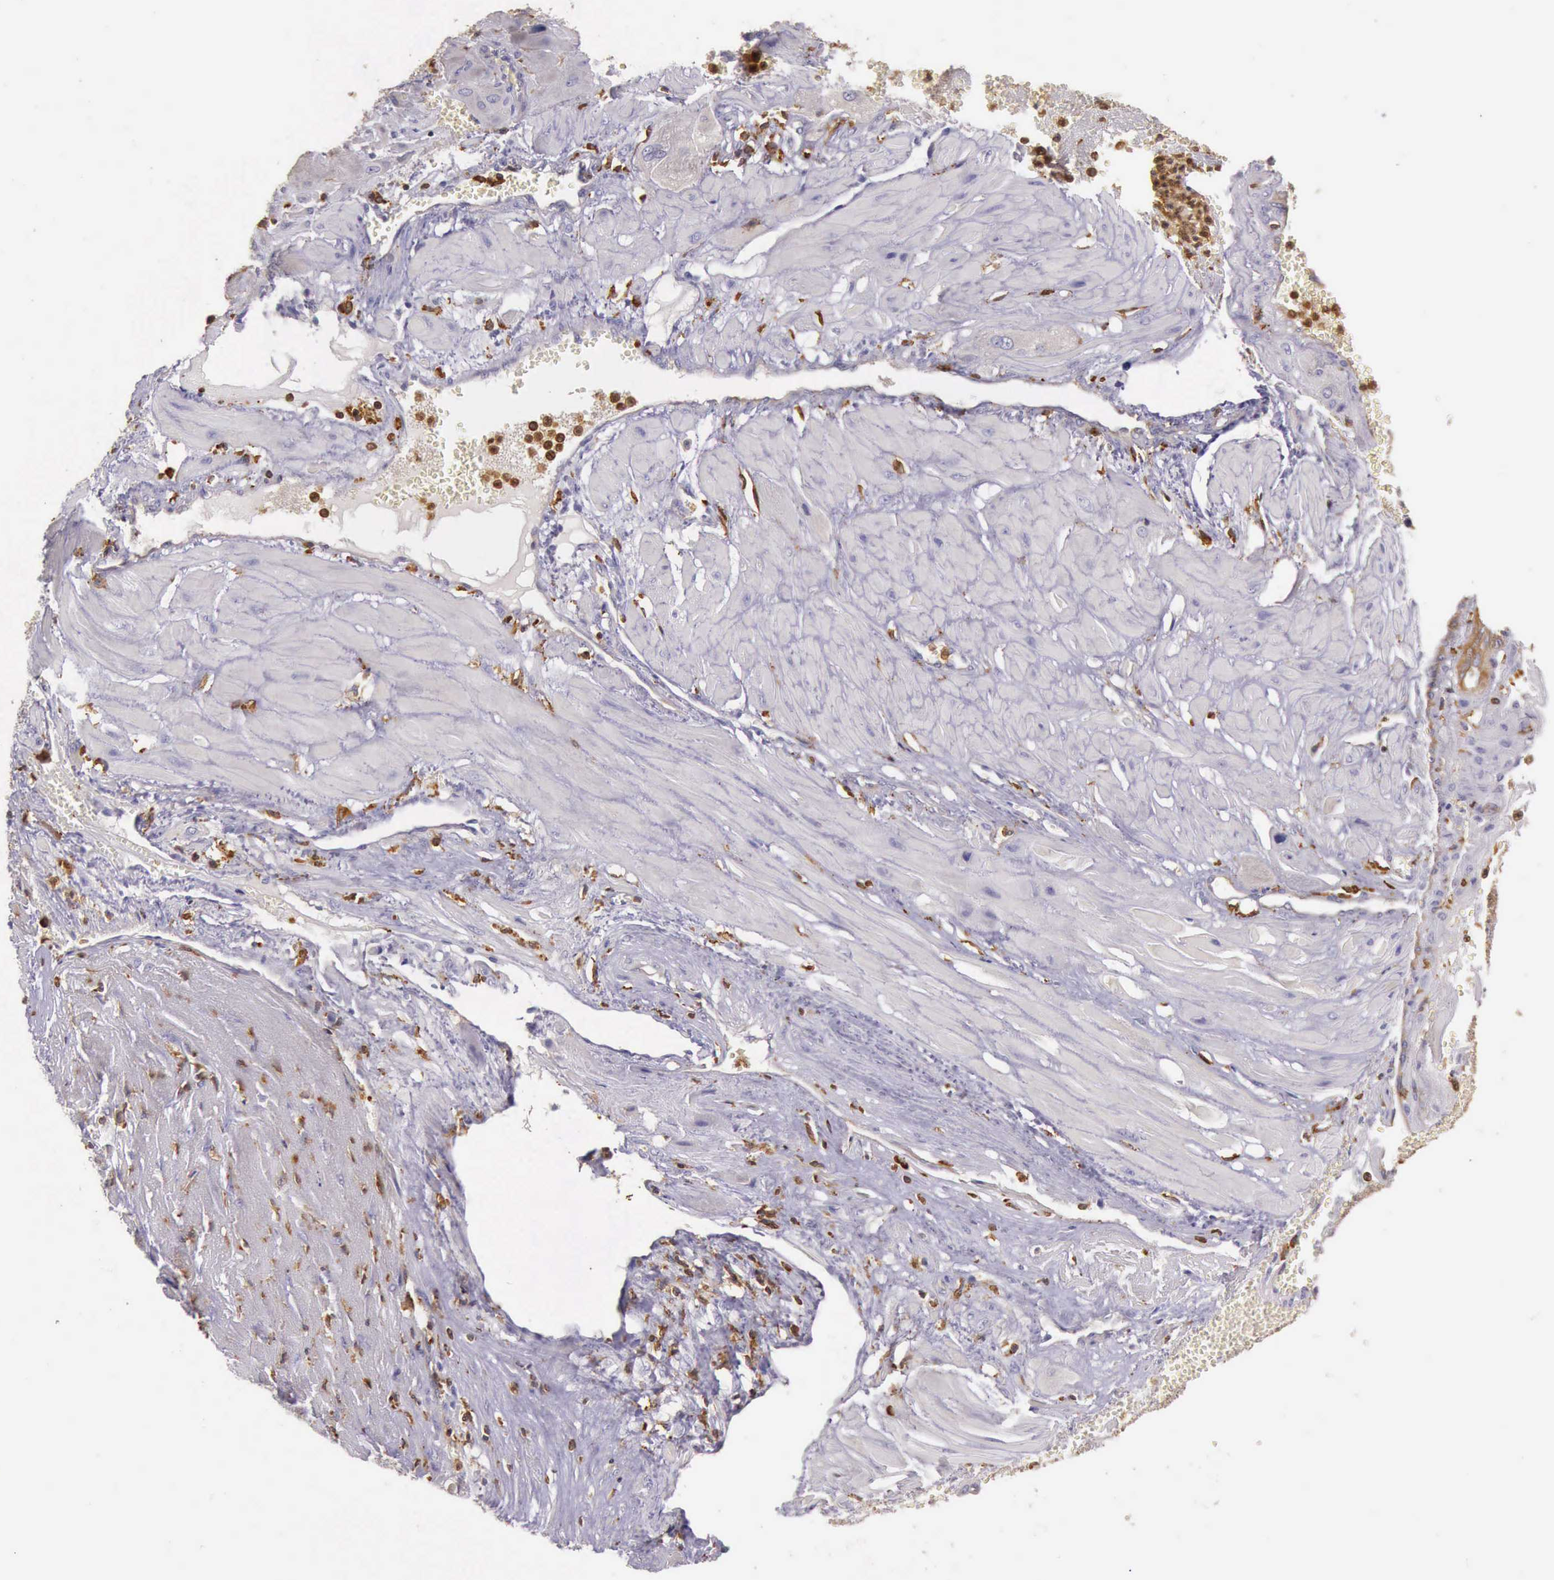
{"staining": {"intensity": "negative", "quantity": "none", "location": "none"}, "tissue": "cervical cancer", "cell_type": "Tumor cells", "image_type": "cancer", "snomed": [{"axis": "morphology", "description": "Squamous cell carcinoma, NOS"}, {"axis": "topography", "description": "Cervix"}], "caption": "Human cervical cancer stained for a protein using immunohistochemistry exhibits no positivity in tumor cells.", "gene": "ARHGAP4", "patient": {"sex": "female", "age": 34}}